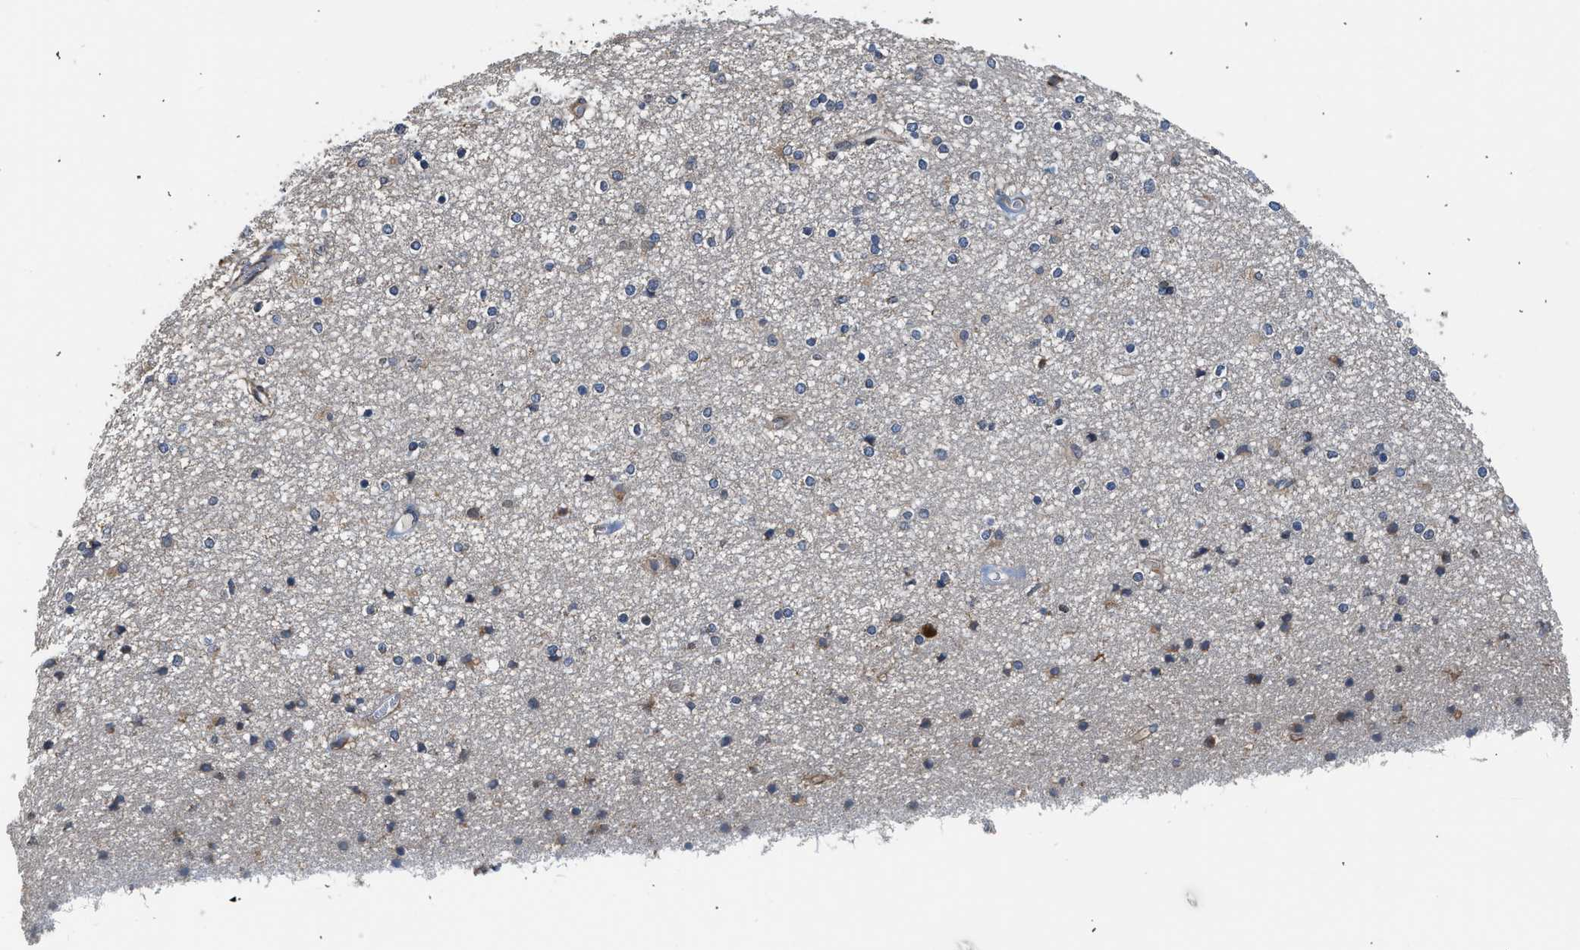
{"staining": {"intensity": "moderate", "quantity": "<25%", "location": "cytoplasmic/membranous"}, "tissue": "caudate", "cell_type": "Glial cells", "image_type": "normal", "snomed": [{"axis": "morphology", "description": "Normal tissue, NOS"}, {"axis": "topography", "description": "Lateral ventricle wall"}], "caption": "Benign caudate displays moderate cytoplasmic/membranous expression in approximately <25% of glial cells, visualized by immunohistochemistry.", "gene": "POLG2", "patient": {"sex": "female", "age": 54}}